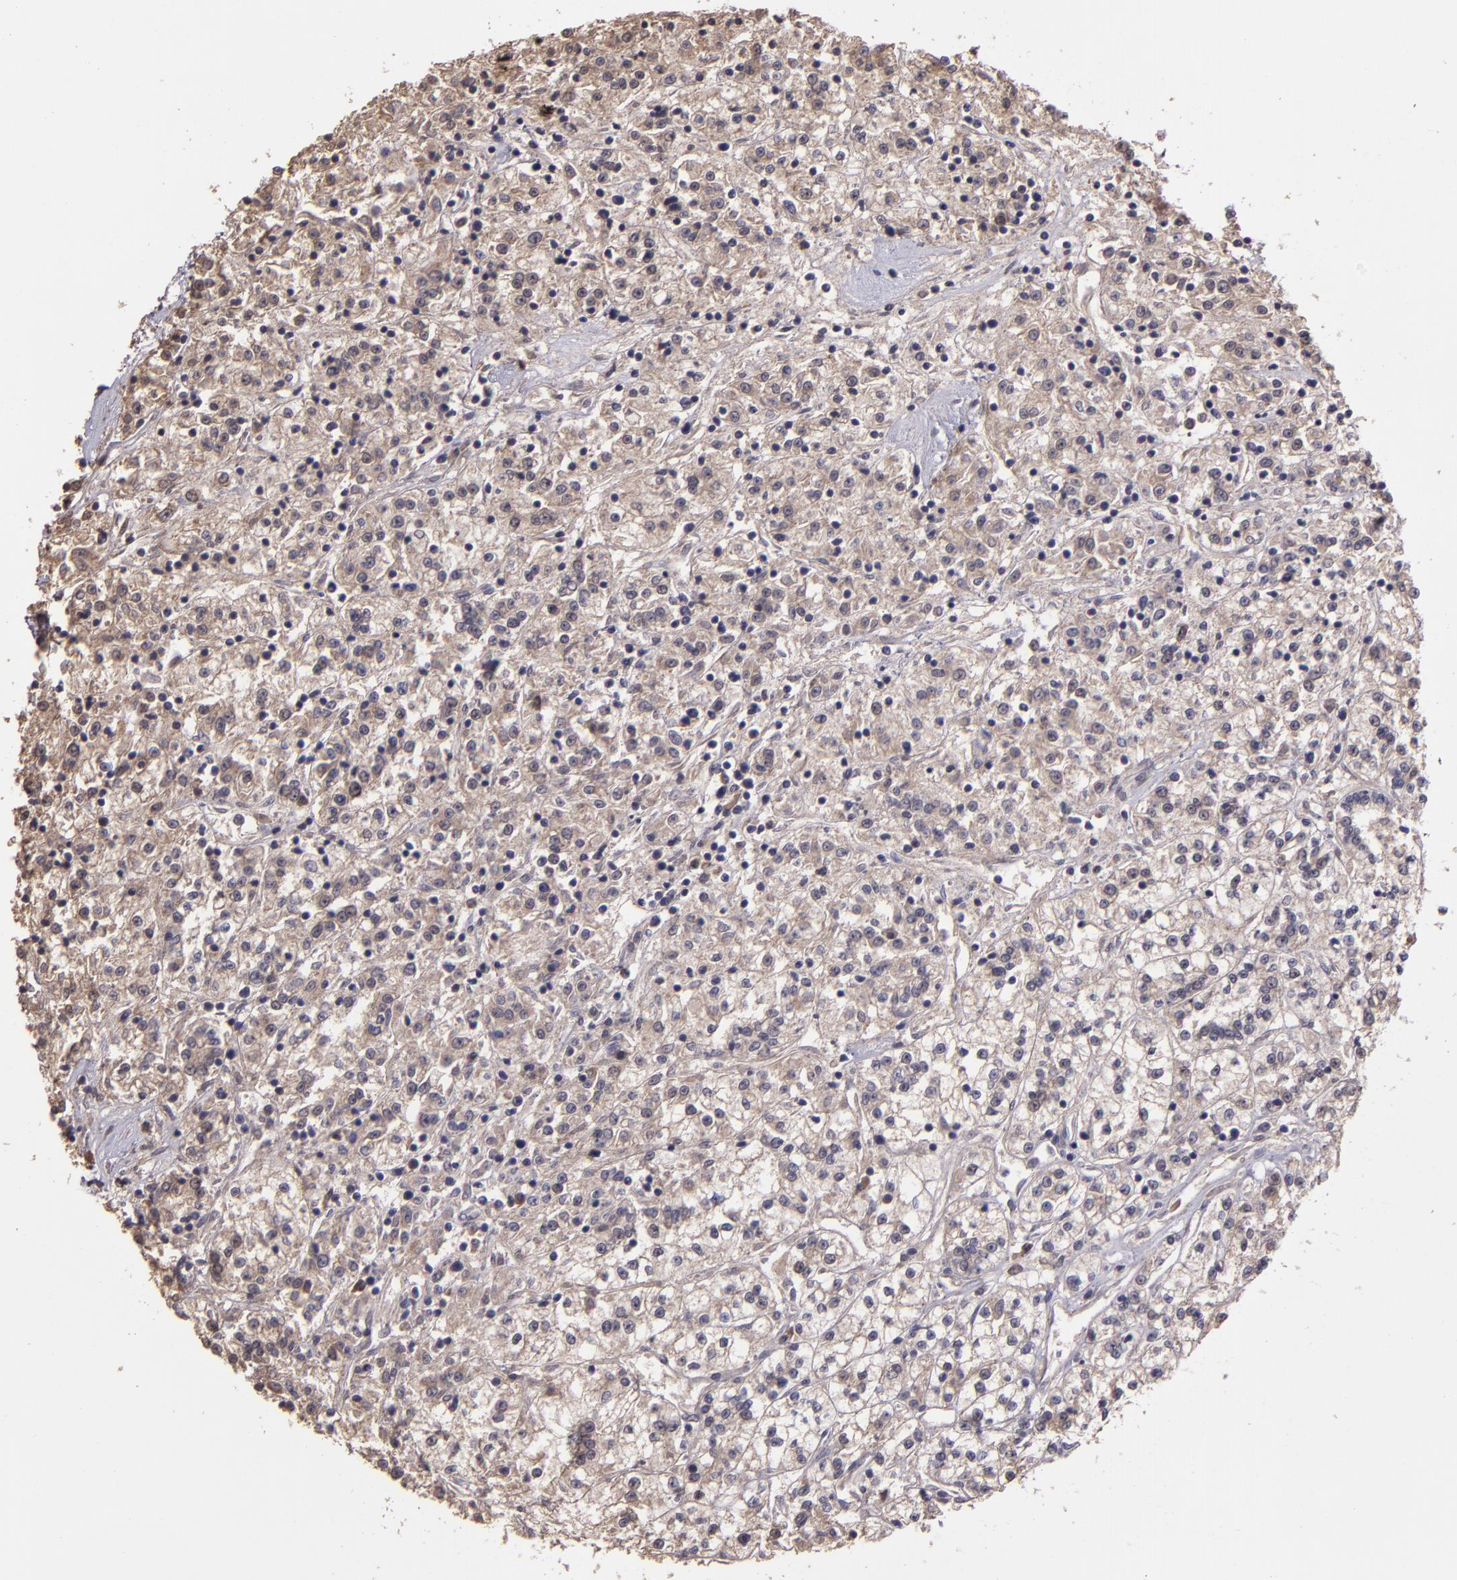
{"staining": {"intensity": "weak", "quantity": "25%-75%", "location": "cytoplasmic/membranous"}, "tissue": "renal cancer", "cell_type": "Tumor cells", "image_type": "cancer", "snomed": [{"axis": "morphology", "description": "Adenocarcinoma, NOS"}, {"axis": "topography", "description": "Kidney"}], "caption": "Approximately 25%-75% of tumor cells in human adenocarcinoma (renal) reveal weak cytoplasmic/membranous protein expression as visualized by brown immunohistochemical staining.", "gene": "SERPINF2", "patient": {"sex": "female", "age": 76}}